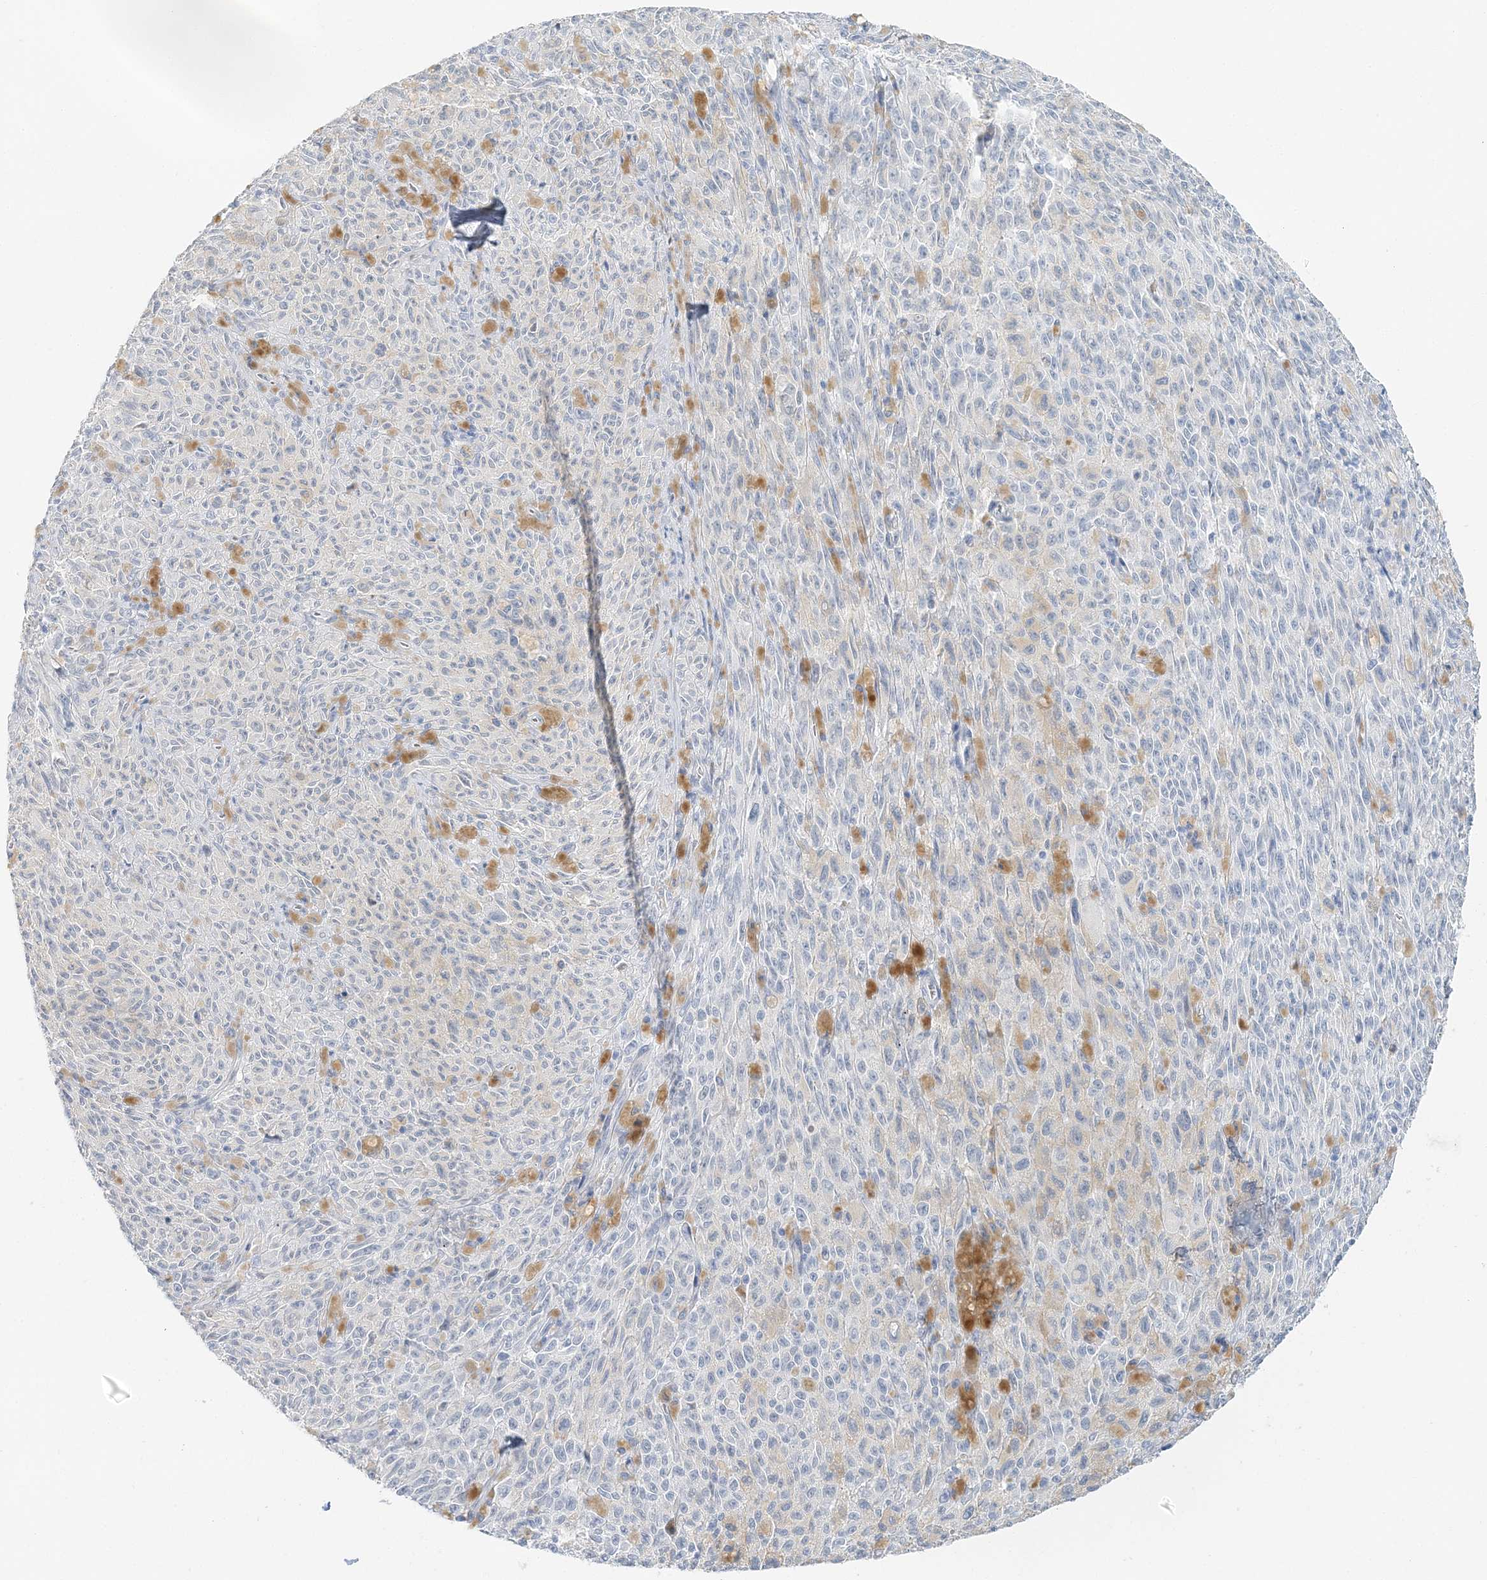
{"staining": {"intensity": "negative", "quantity": "none", "location": "none"}, "tissue": "melanoma", "cell_type": "Tumor cells", "image_type": "cancer", "snomed": [{"axis": "morphology", "description": "Malignant melanoma, NOS"}, {"axis": "topography", "description": "Skin"}], "caption": "Immunohistochemical staining of human malignant melanoma shows no significant positivity in tumor cells.", "gene": "VILL", "patient": {"sex": "female", "age": 82}}